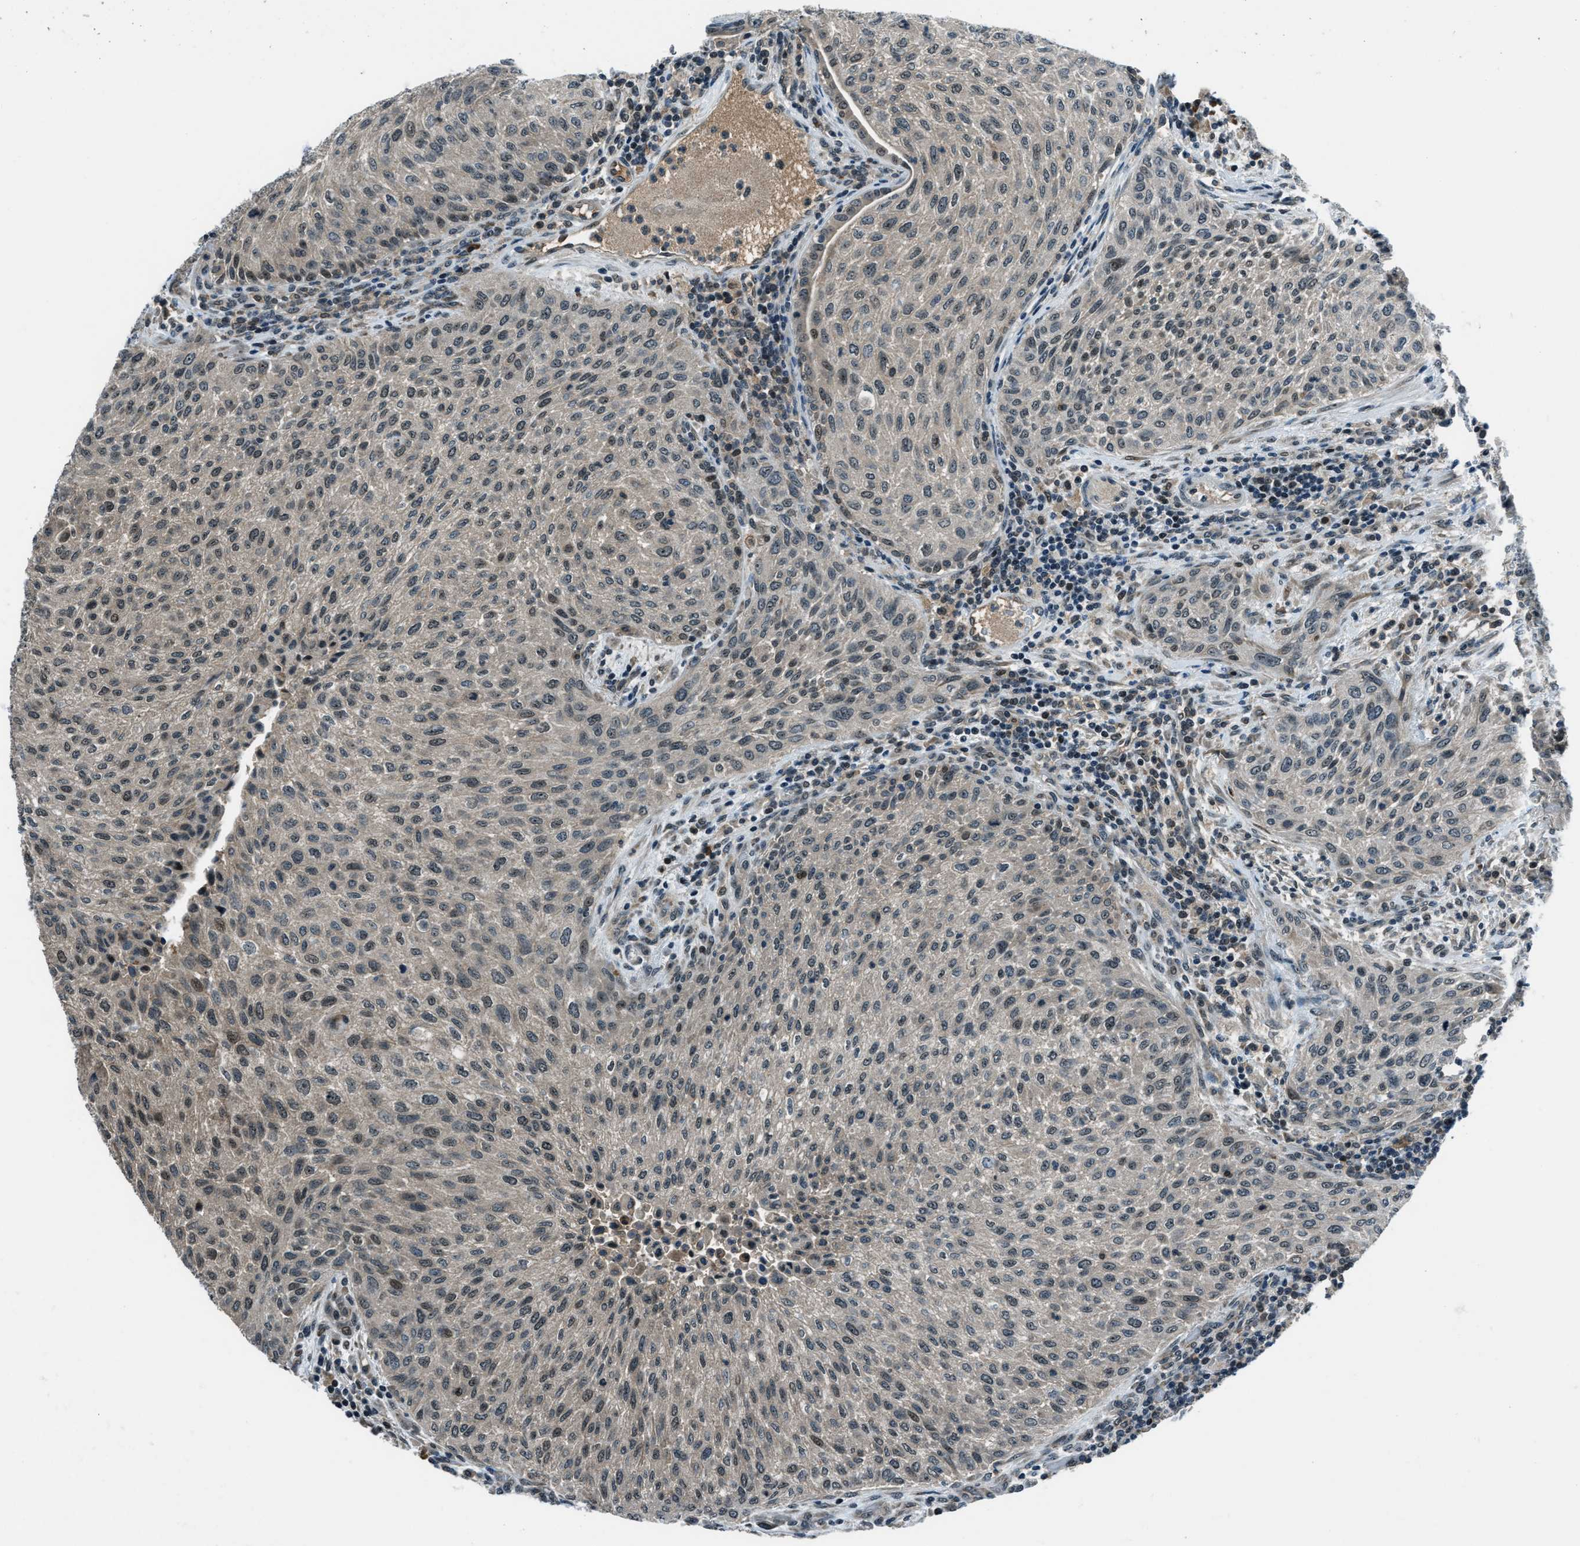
{"staining": {"intensity": "weak", "quantity": "<25%", "location": "nuclear"}, "tissue": "urothelial cancer", "cell_type": "Tumor cells", "image_type": "cancer", "snomed": [{"axis": "morphology", "description": "Urothelial carcinoma, Low grade"}, {"axis": "morphology", "description": "Urothelial carcinoma, High grade"}, {"axis": "topography", "description": "Urinary bladder"}], "caption": "This is an immunohistochemistry image of urothelial cancer. There is no expression in tumor cells.", "gene": "ACTL9", "patient": {"sex": "male", "age": 35}}